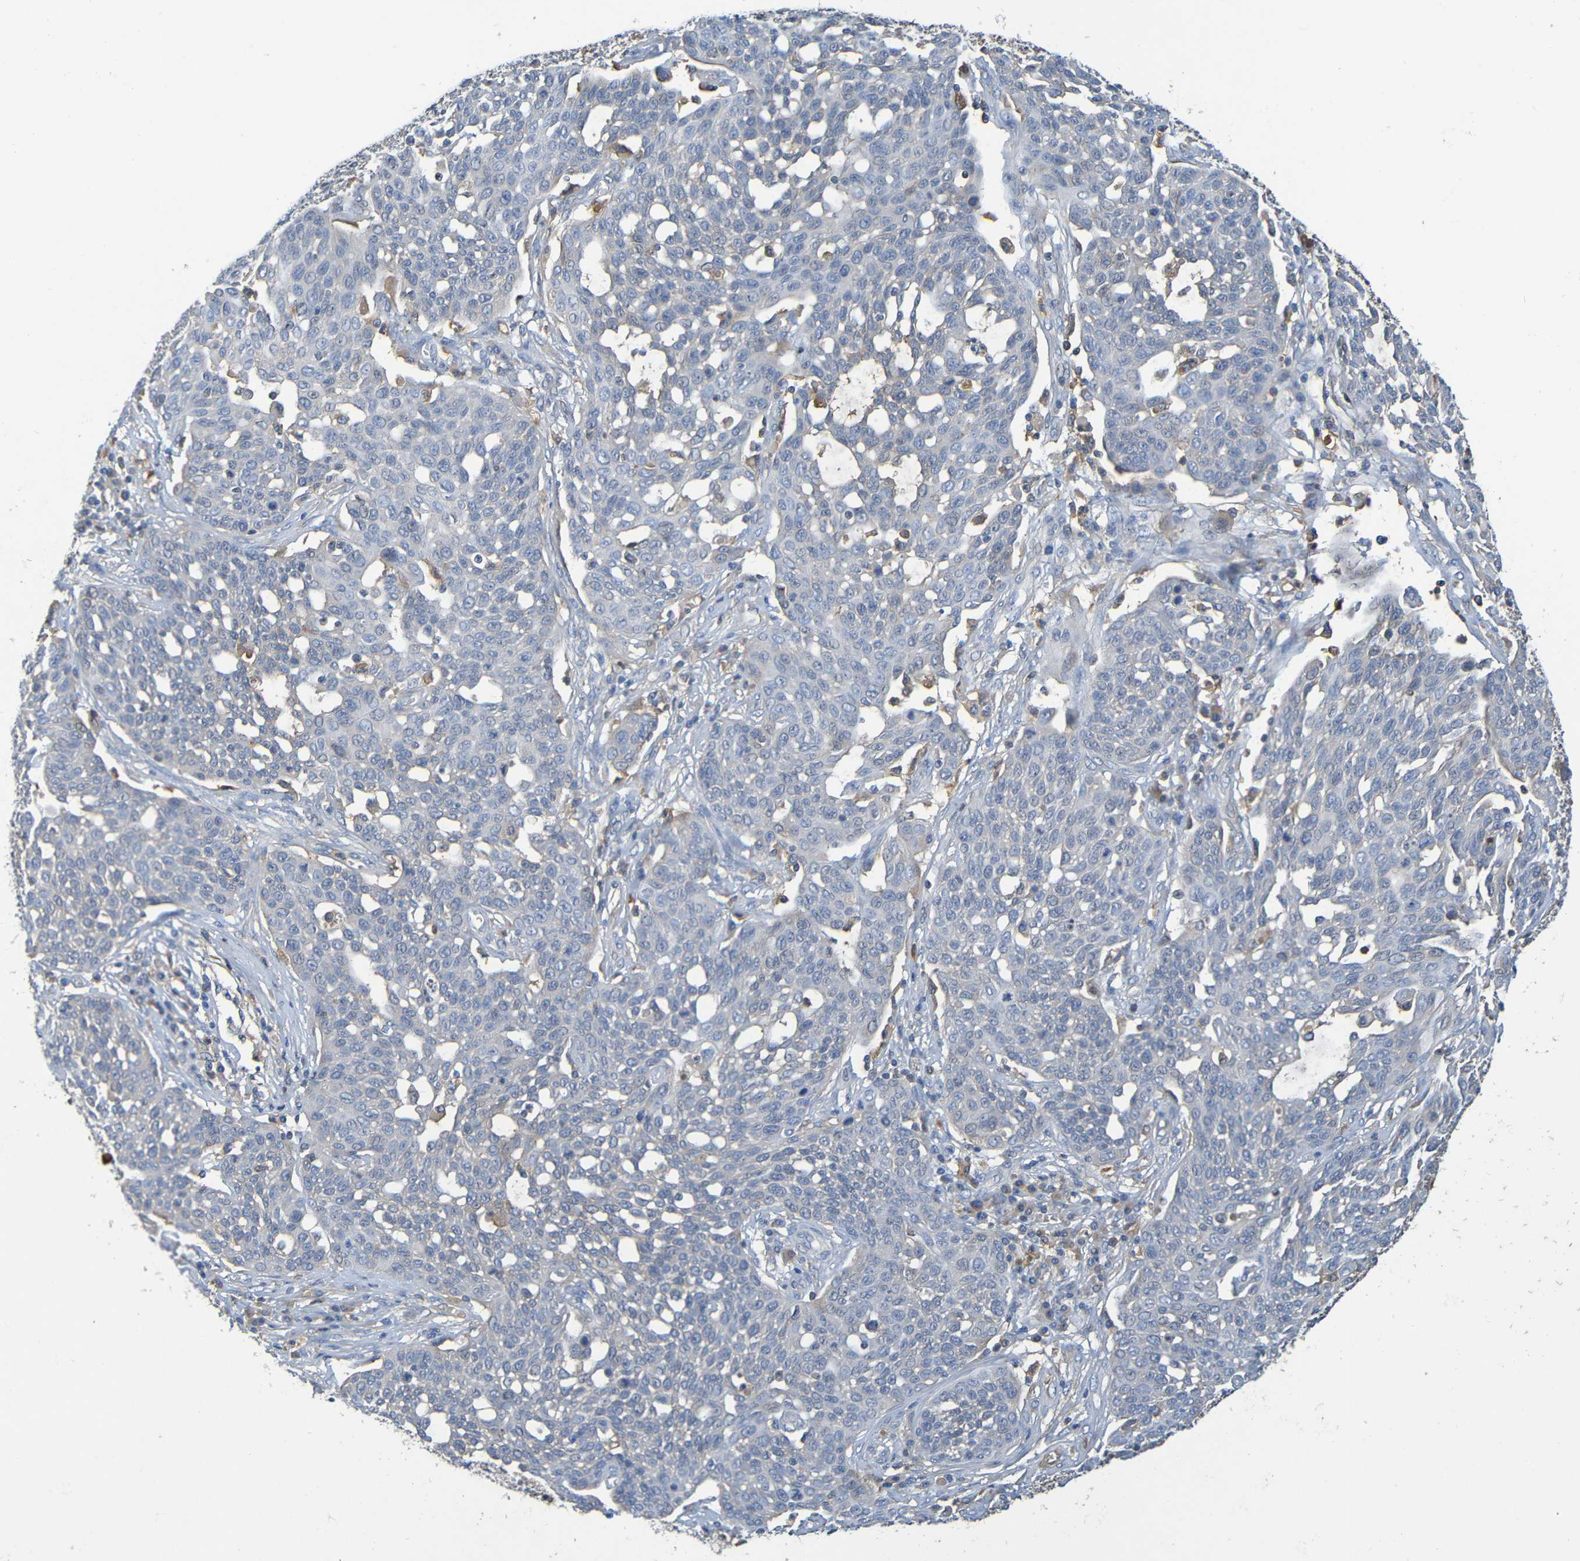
{"staining": {"intensity": "negative", "quantity": "none", "location": "none"}, "tissue": "cervical cancer", "cell_type": "Tumor cells", "image_type": "cancer", "snomed": [{"axis": "morphology", "description": "Squamous cell carcinoma, NOS"}, {"axis": "topography", "description": "Cervix"}], "caption": "This is an IHC micrograph of human squamous cell carcinoma (cervical). There is no staining in tumor cells.", "gene": "C1QA", "patient": {"sex": "female", "age": 34}}